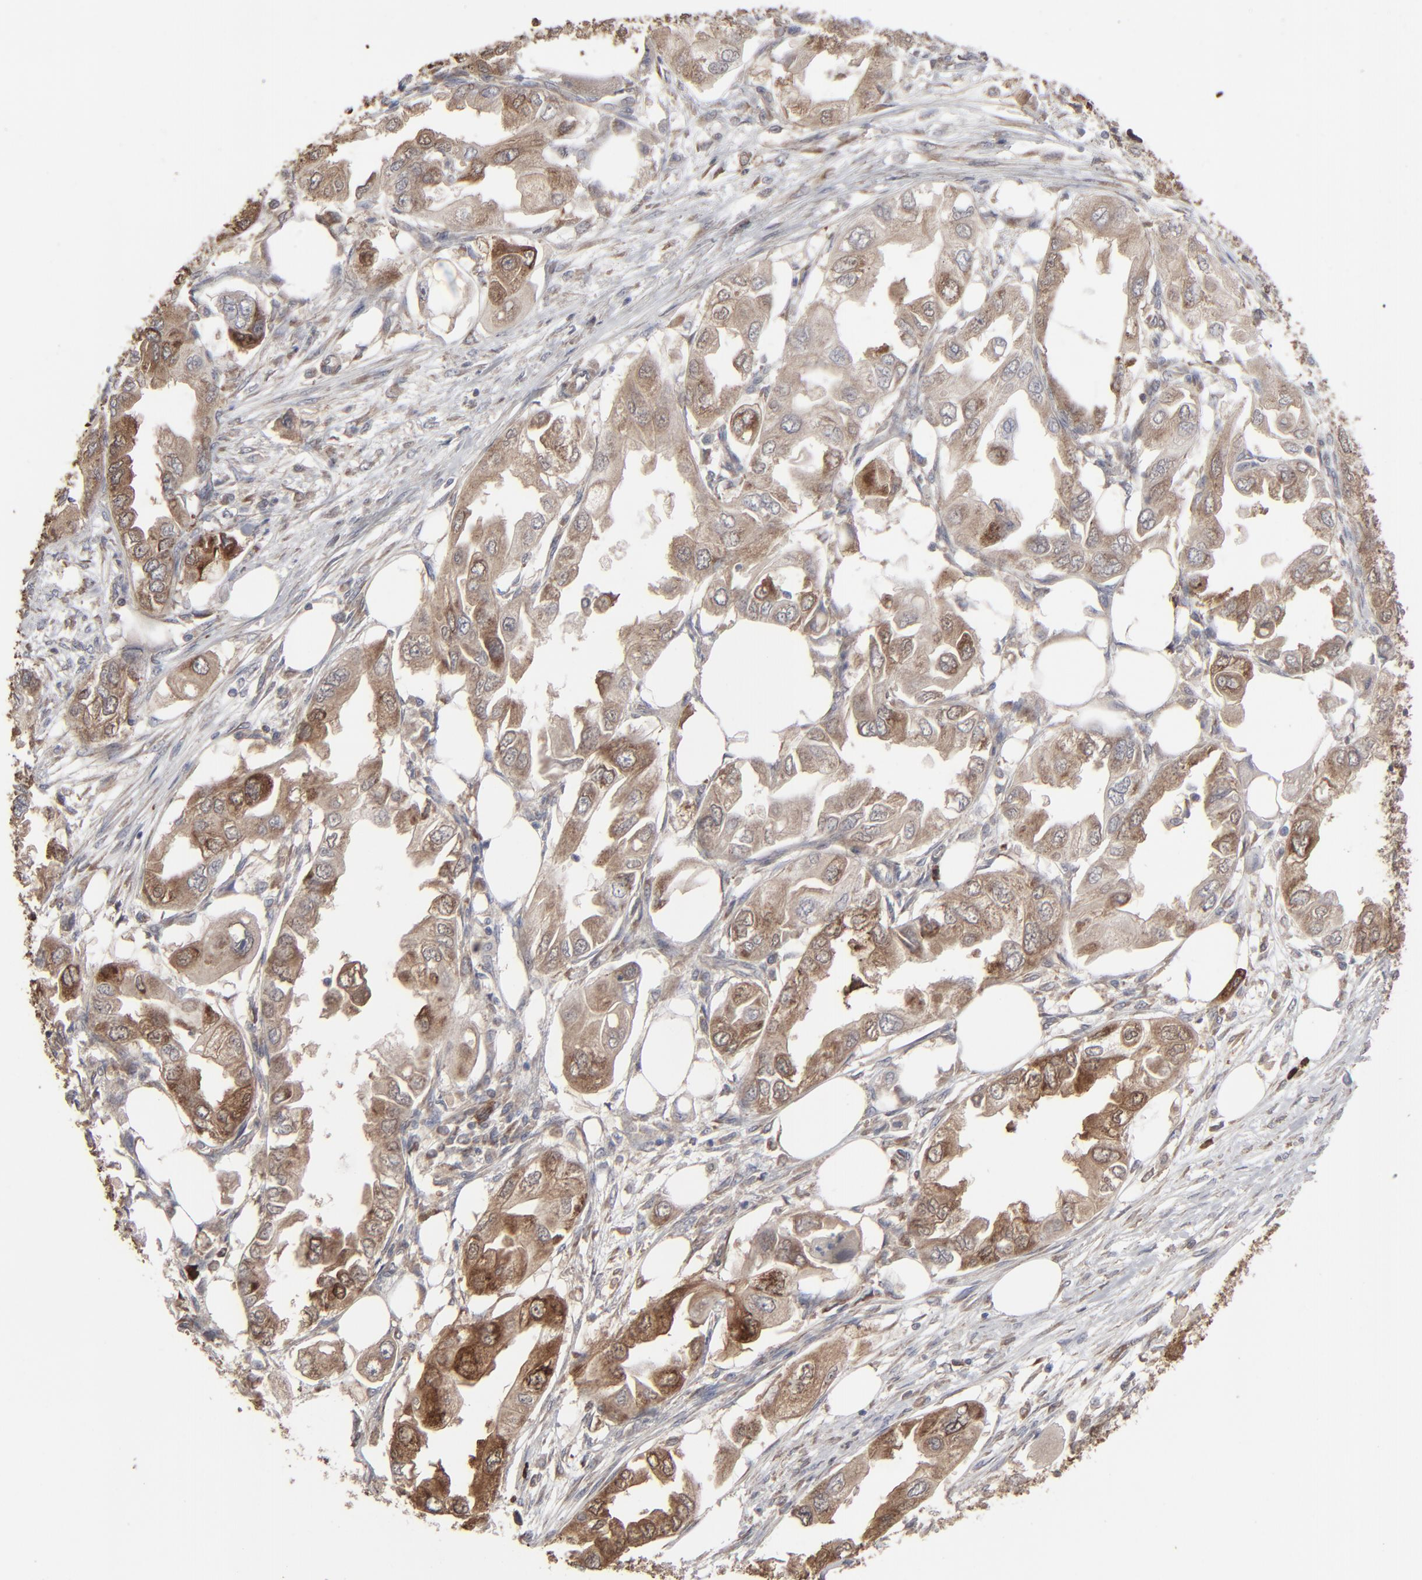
{"staining": {"intensity": "moderate", "quantity": ">75%", "location": "cytoplasmic/membranous"}, "tissue": "endometrial cancer", "cell_type": "Tumor cells", "image_type": "cancer", "snomed": [{"axis": "morphology", "description": "Adenocarcinoma, NOS"}, {"axis": "topography", "description": "Endometrium"}], "caption": "Endometrial cancer (adenocarcinoma) was stained to show a protein in brown. There is medium levels of moderate cytoplasmic/membranous positivity in about >75% of tumor cells.", "gene": "NME1-NME2", "patient": {"sex": "female", "age": 67}}